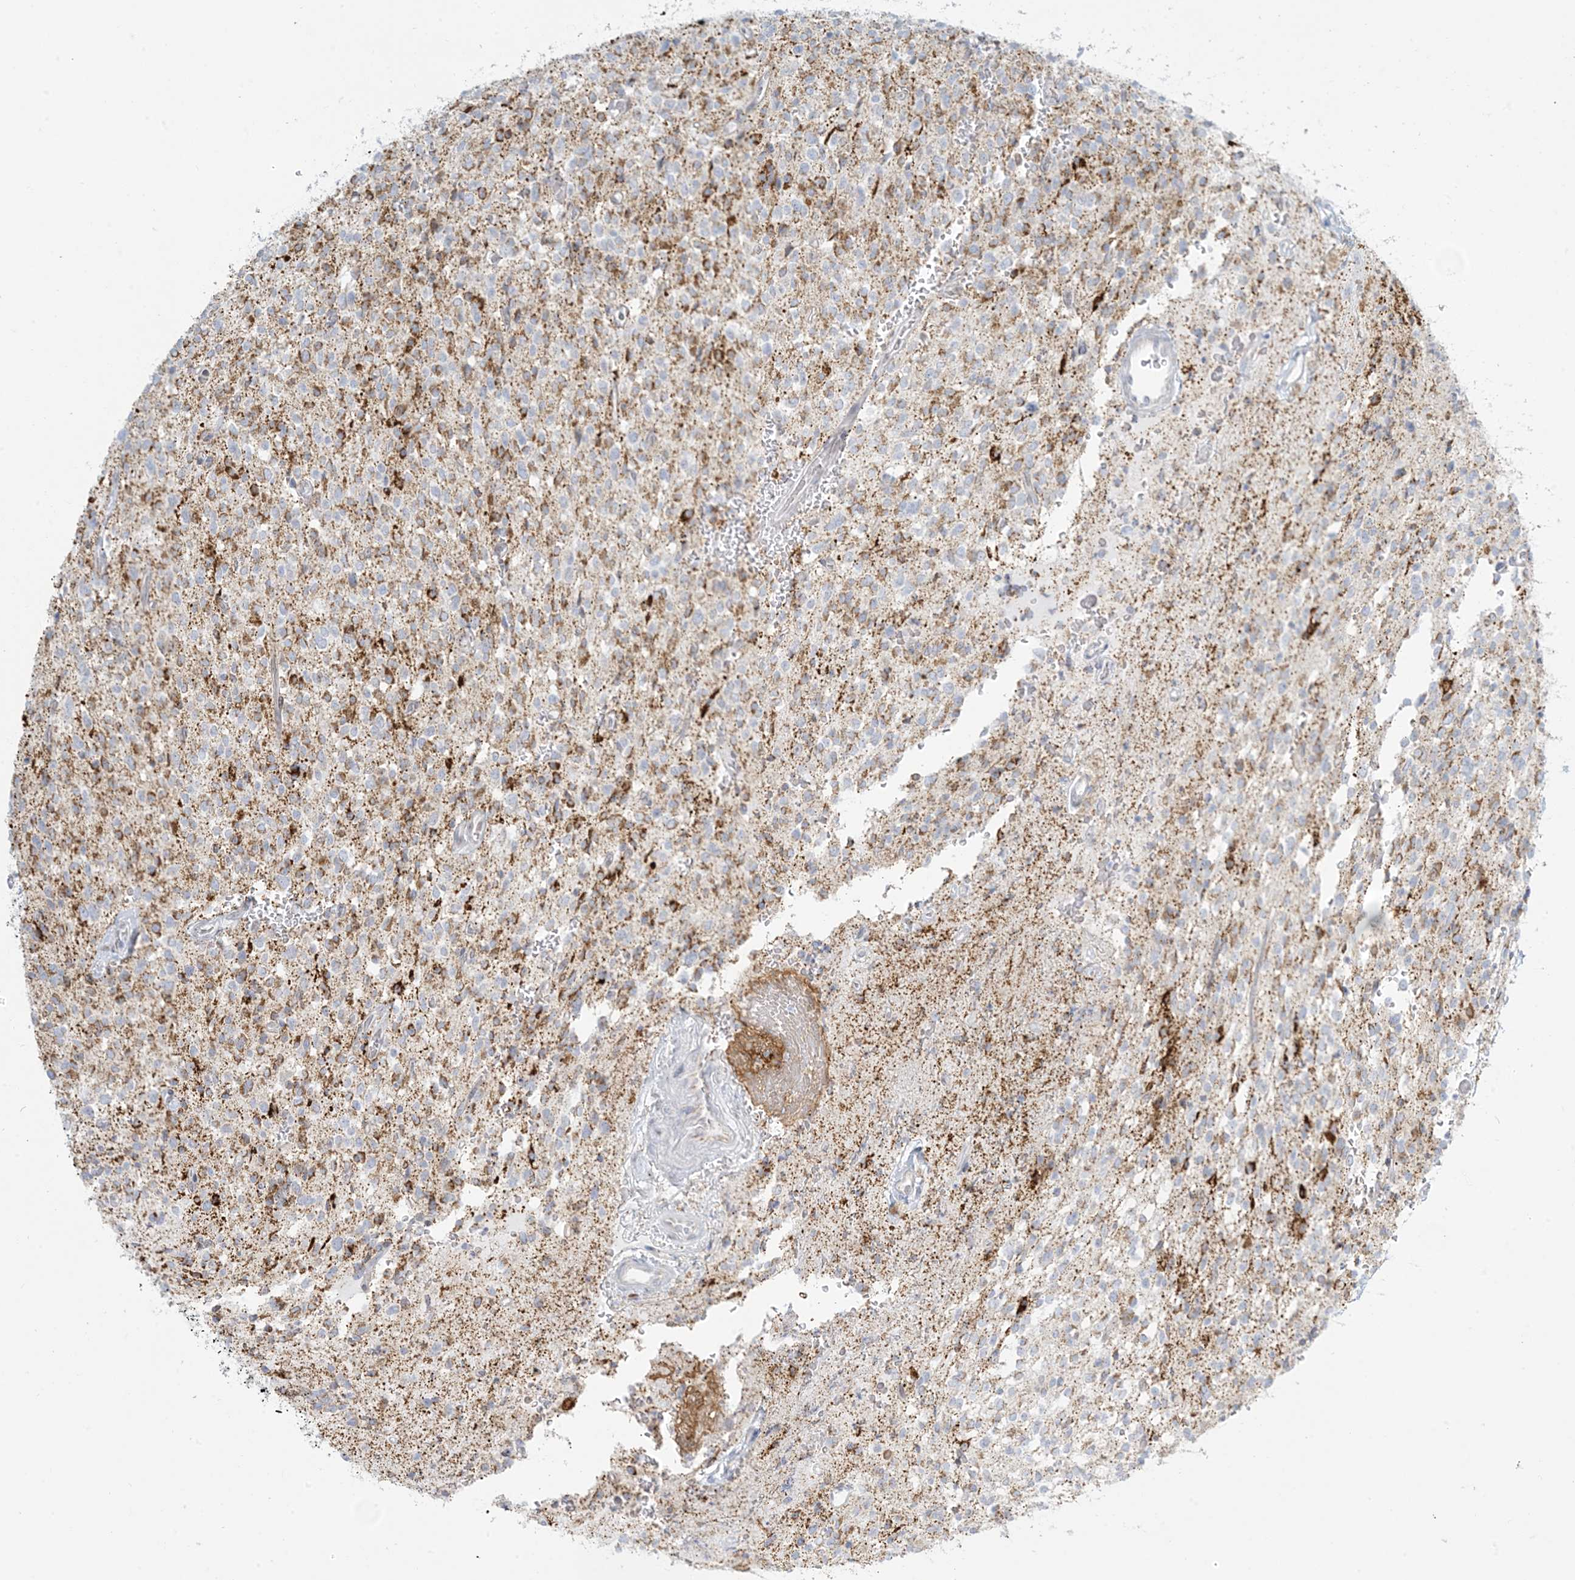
{"staining": {"intensity": "negative", "quantity": "none", "location": "none"}, "tissue": "glioma", "cell_type": "Tumor cells", "image_type": "cancer", "snomed": [{"axis": "morphology", "description": "Glioma, malignant, High grade"}, {"axis": "topography", "description": "Brain"}], "caption": "A high-resolution photomicrograph shows immunohistochemistry staining of glioma, which displays no significant positivity in tumor cells. (DAB (3,3'-diaminobenzidine) immunohistochemistry visualized using brightfield microscopy, high magnification).", "gene": "ZDHHC4", "patient": {"sex": "male", "age": 34}}